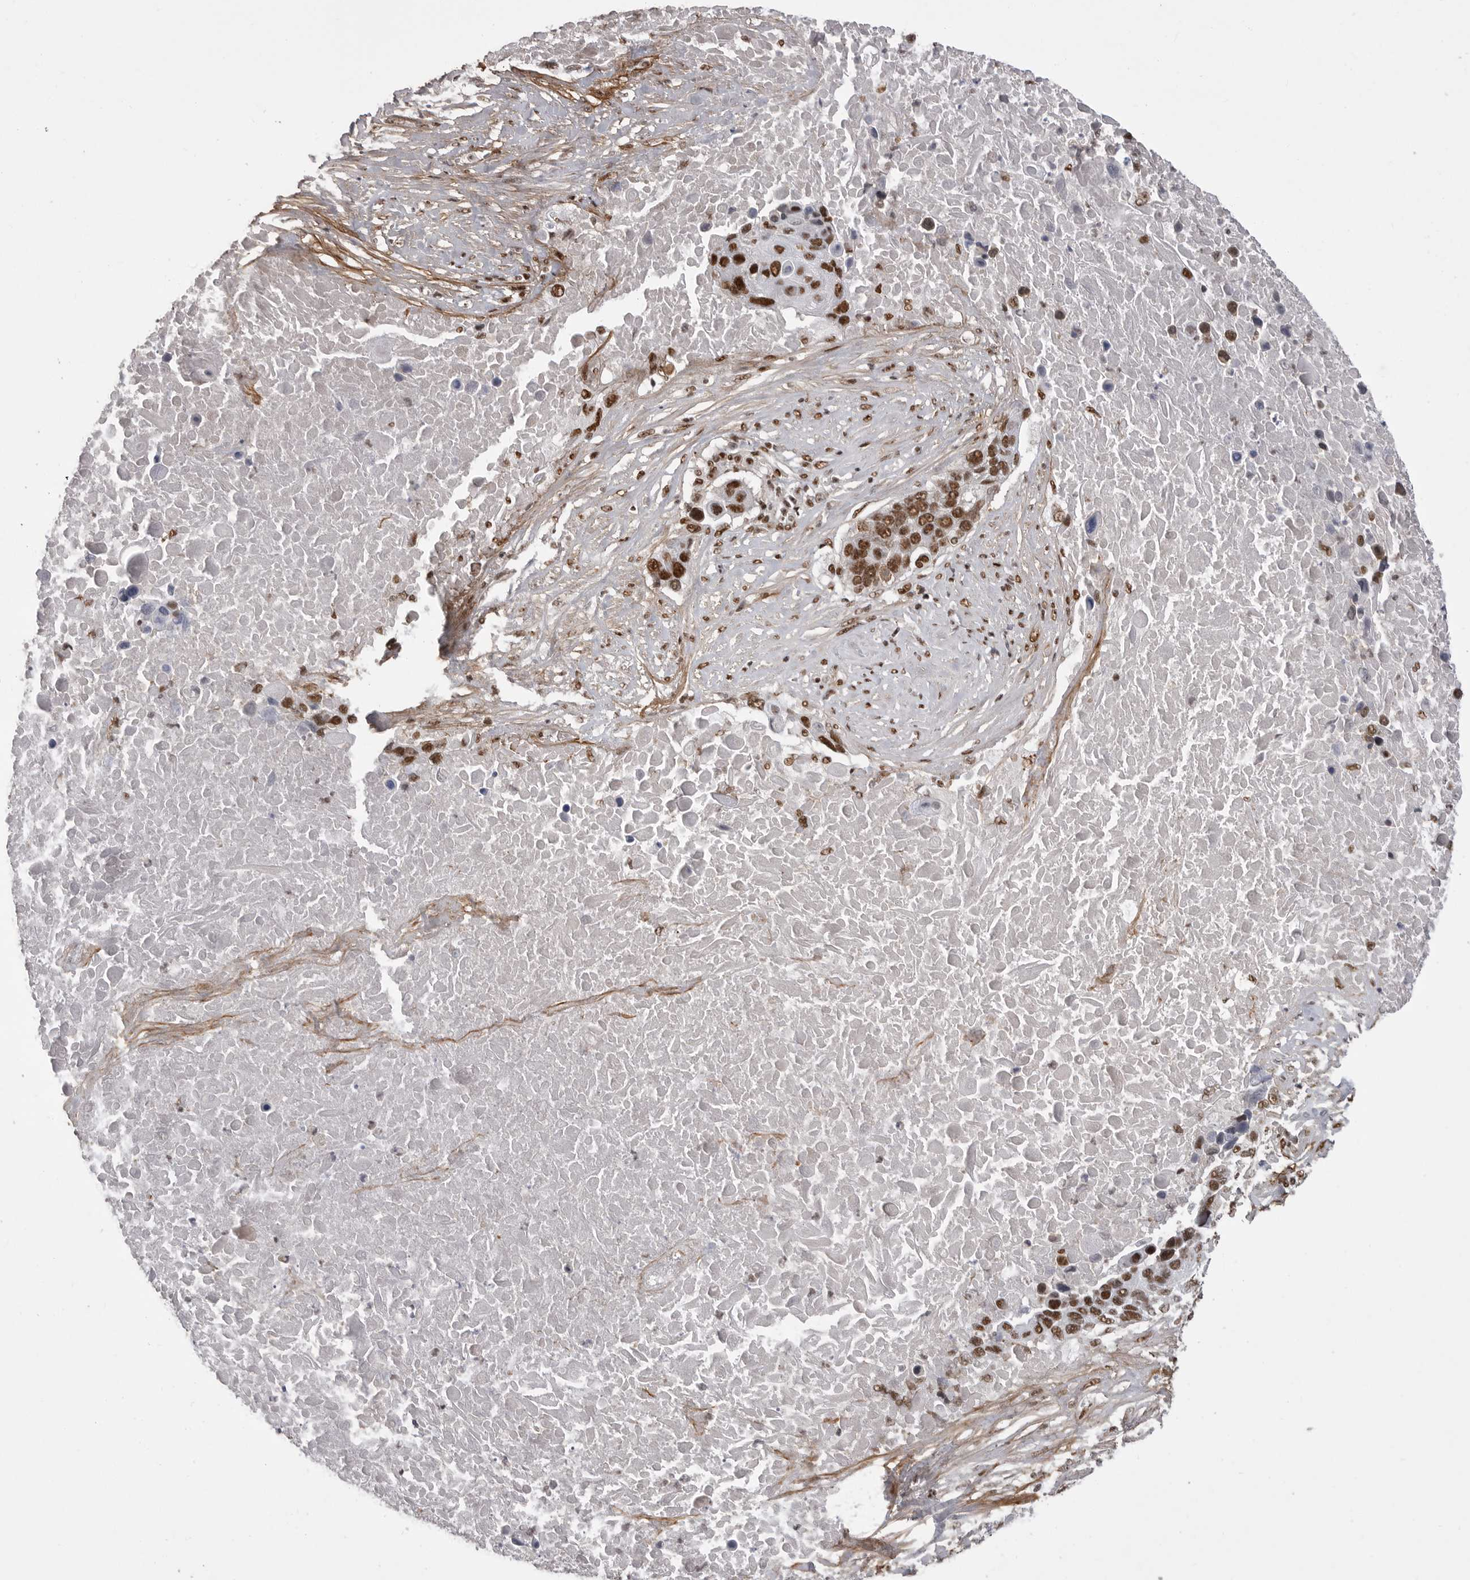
{"staining": {"intensity": "strong", "quantity": ">75%", "location": "nuclear"}, "tissue": "lung cancer", "cell_type": "Tumor cells", "image_type": "cancer", "snomed": [{"axis": "morphology", "description": "Squamous cell carcinoma, NOS"}, {"axis": "topography", "description": "Lung"}], "caption": "Protein expression analysis of squamous cell carcinoma (lung) reveals strong nuclear positivity in approximately >75% of tumor cells. The protein of interest is shown in brown color, while the nuclei are stained blue.", "gene": "PPP1R8", "patient": {"sex": "male", "age": 66}}